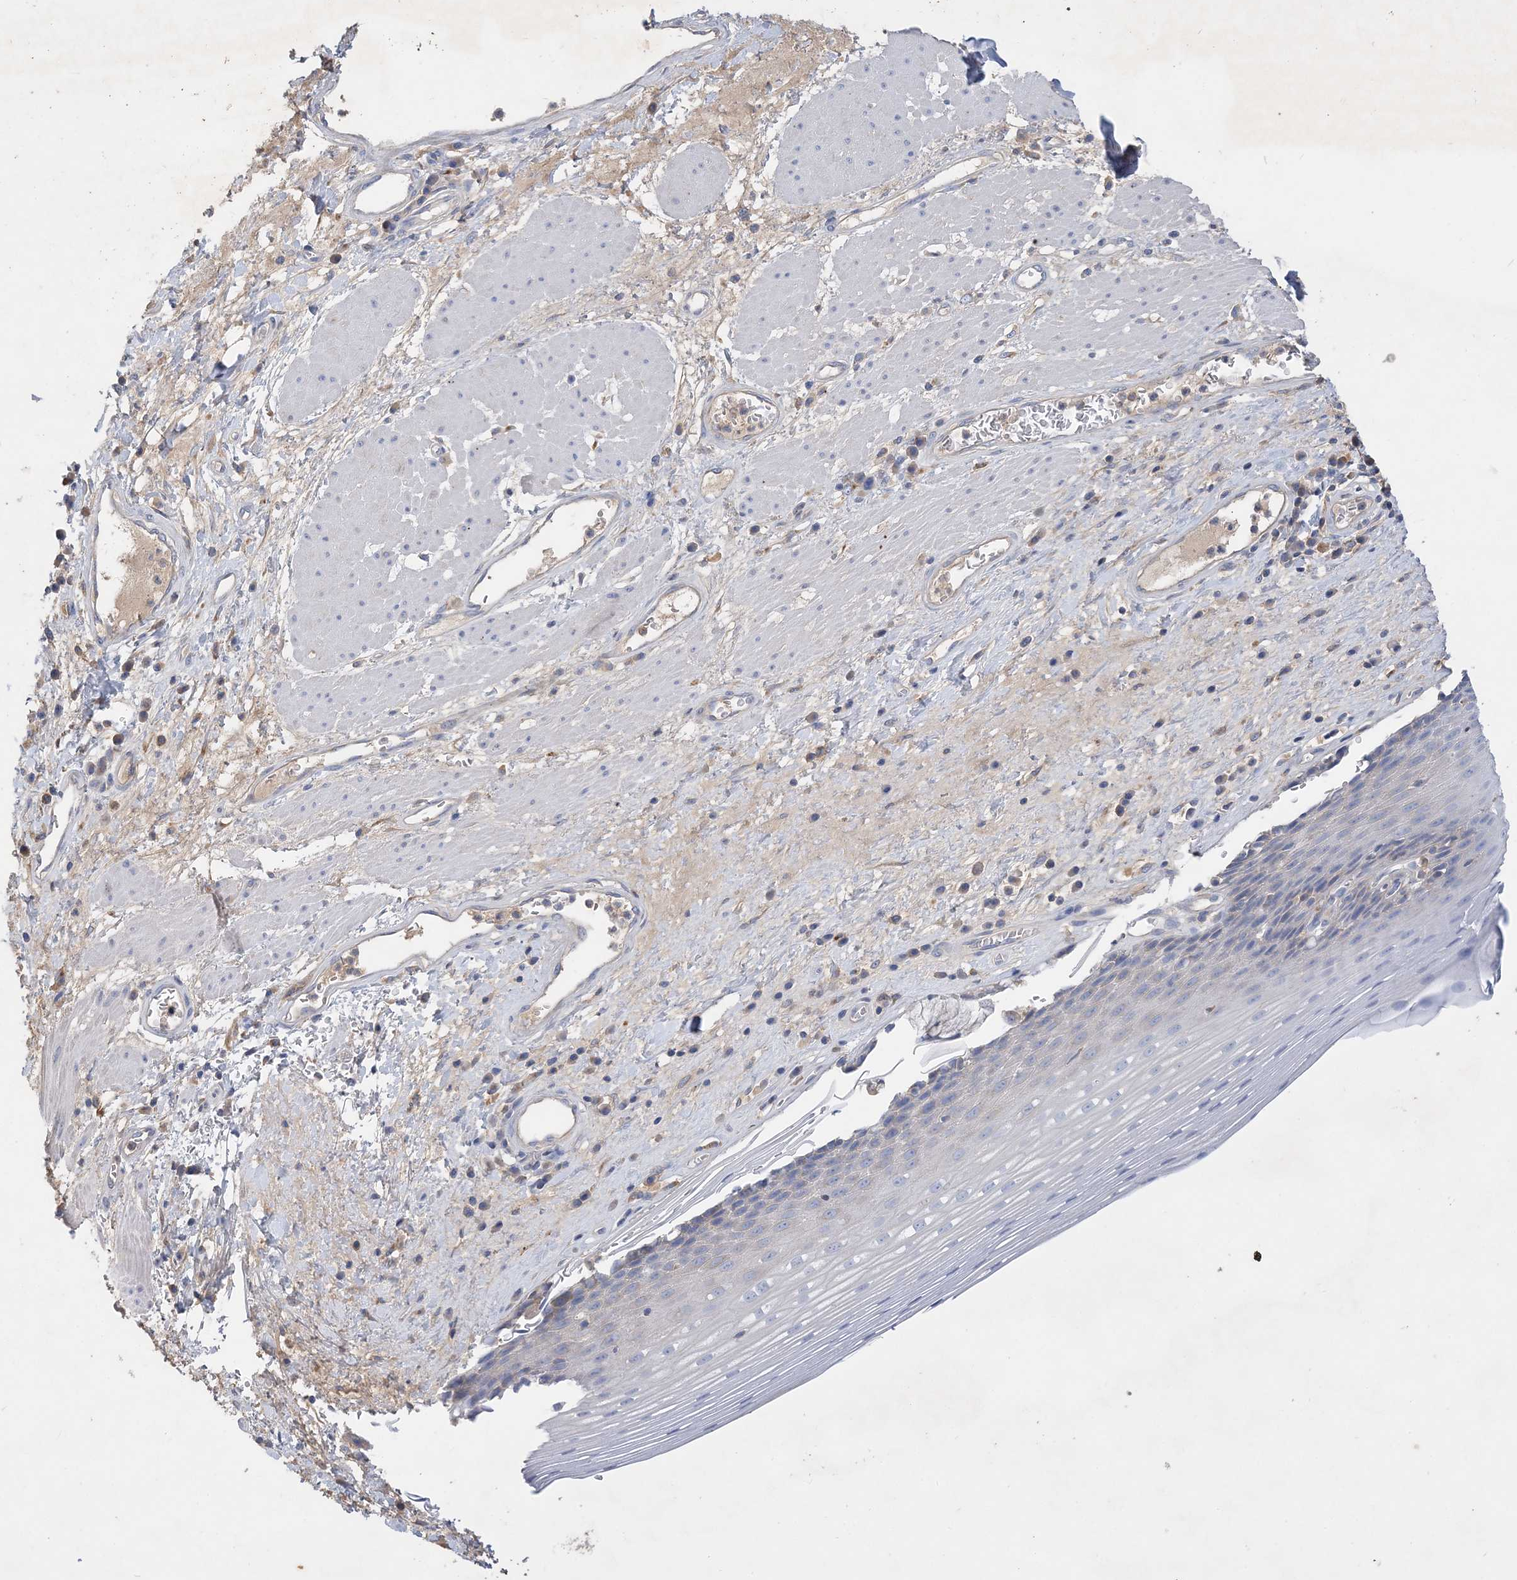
{"staining": {"intensity": "negative", "quantity": "none", "location": "none"}, "tissue": "esophagus", "cell_type": "Squamous epithelial cells", "image_type": "normal", "snomed": [{"axis": "morphology", "description": "Normal tissue, NOS"}, {"axis": "topography", "description": "Esophagus"}], "caption": "Immunohistochemical staining of unremarkable human esophagus reveals no significant expression in squamous epithelial cells.", "gene": "GRINA", "patient": {"sex": "male", "age": 62}}